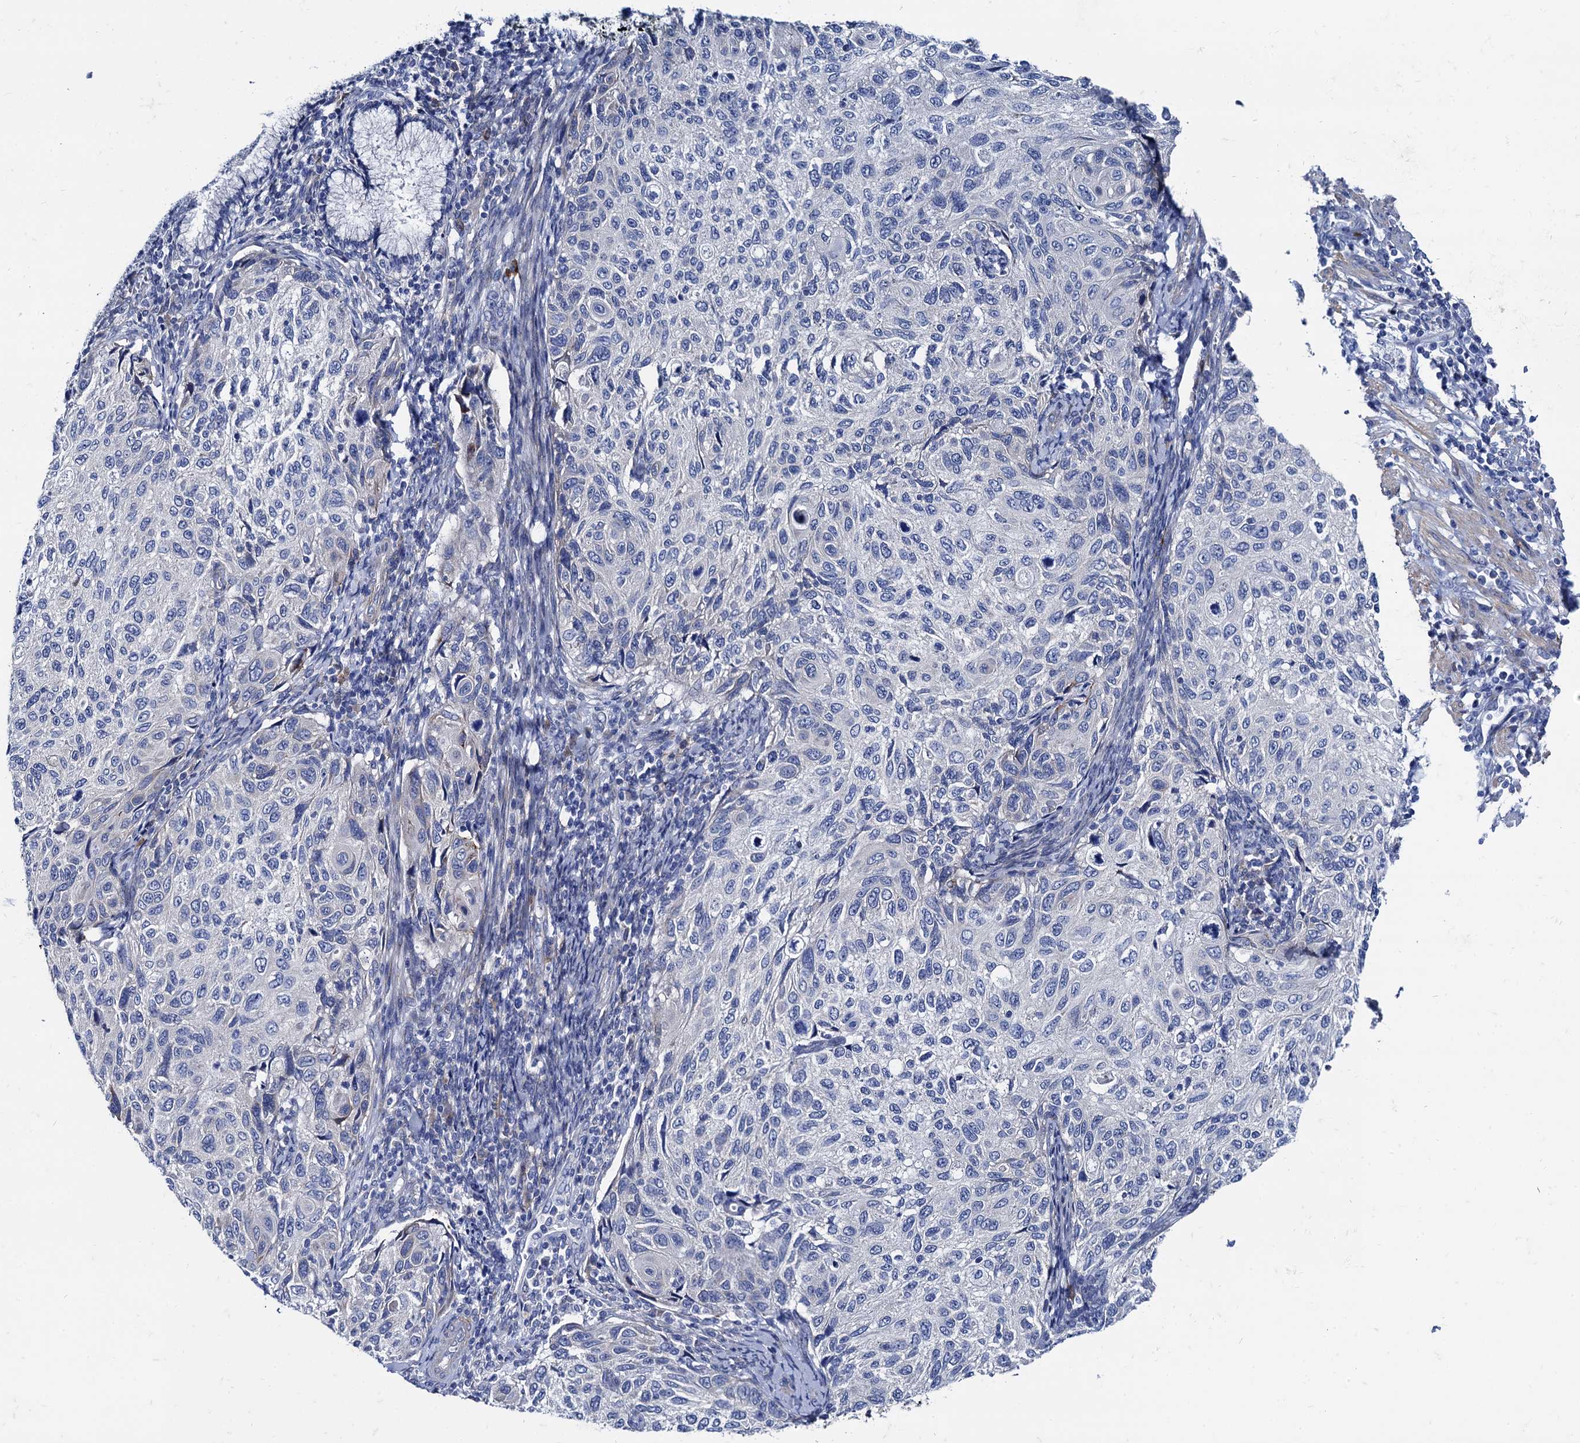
{"staining": {"intensity": "negative", "quantity": "none", "location": "none"}, "tissue": "cervical cancer", "cell_type": "Tumor cells", "image_type": "cancer", "snomed": [{"axis": "morphology", "description": "Squamous cell carcinoma, NOS"}, {"axis": "topography", "description": "Cervix"}], "caption": "Photomicrograph shows no significant protein staining in tumor cells of cervical cancer (squamous cell carcinoma).", "gene": "FOXR2", "patient": {"sex": "female", "age": 70}}